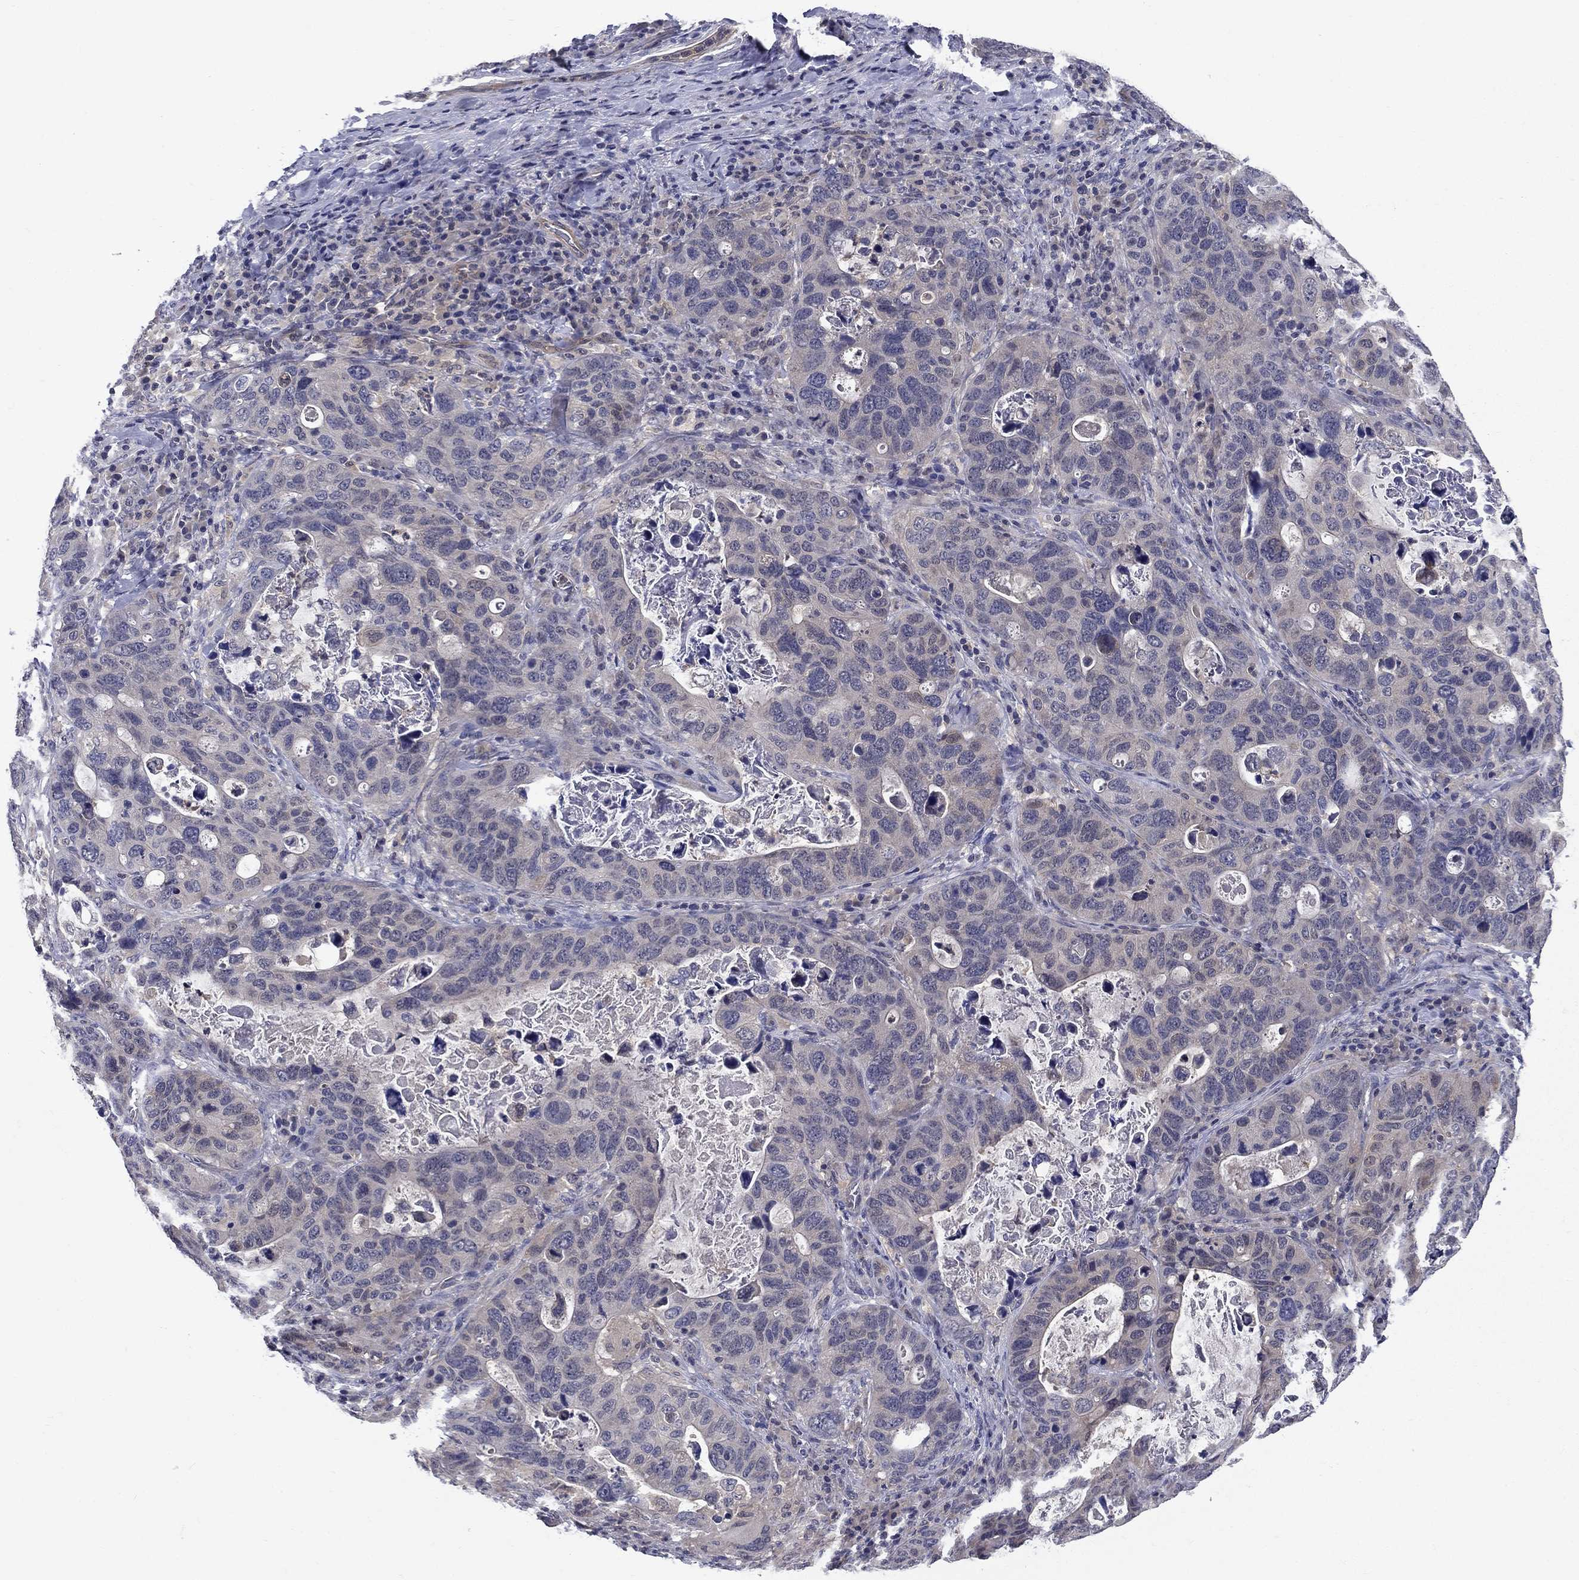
{"staining": {"intensity": "negative", "quantity": "none", "location": "none"}, "tissue": "stomach cancer", "cell_type": "Tumor cells", "image_type": "cancer", "snomed": [{"axis": "morphology", "description": "Adenocarcinoma, NOS"}, {"axis": "topography", "description": "Stomach"}], "caption": "This is an immunohistochemistry (IHC) image of human adenocarcinoma (stomach). There is no expression in tumor cells.", "gene": "GLTP", "patient": {"sex": "male", "age": 54}}